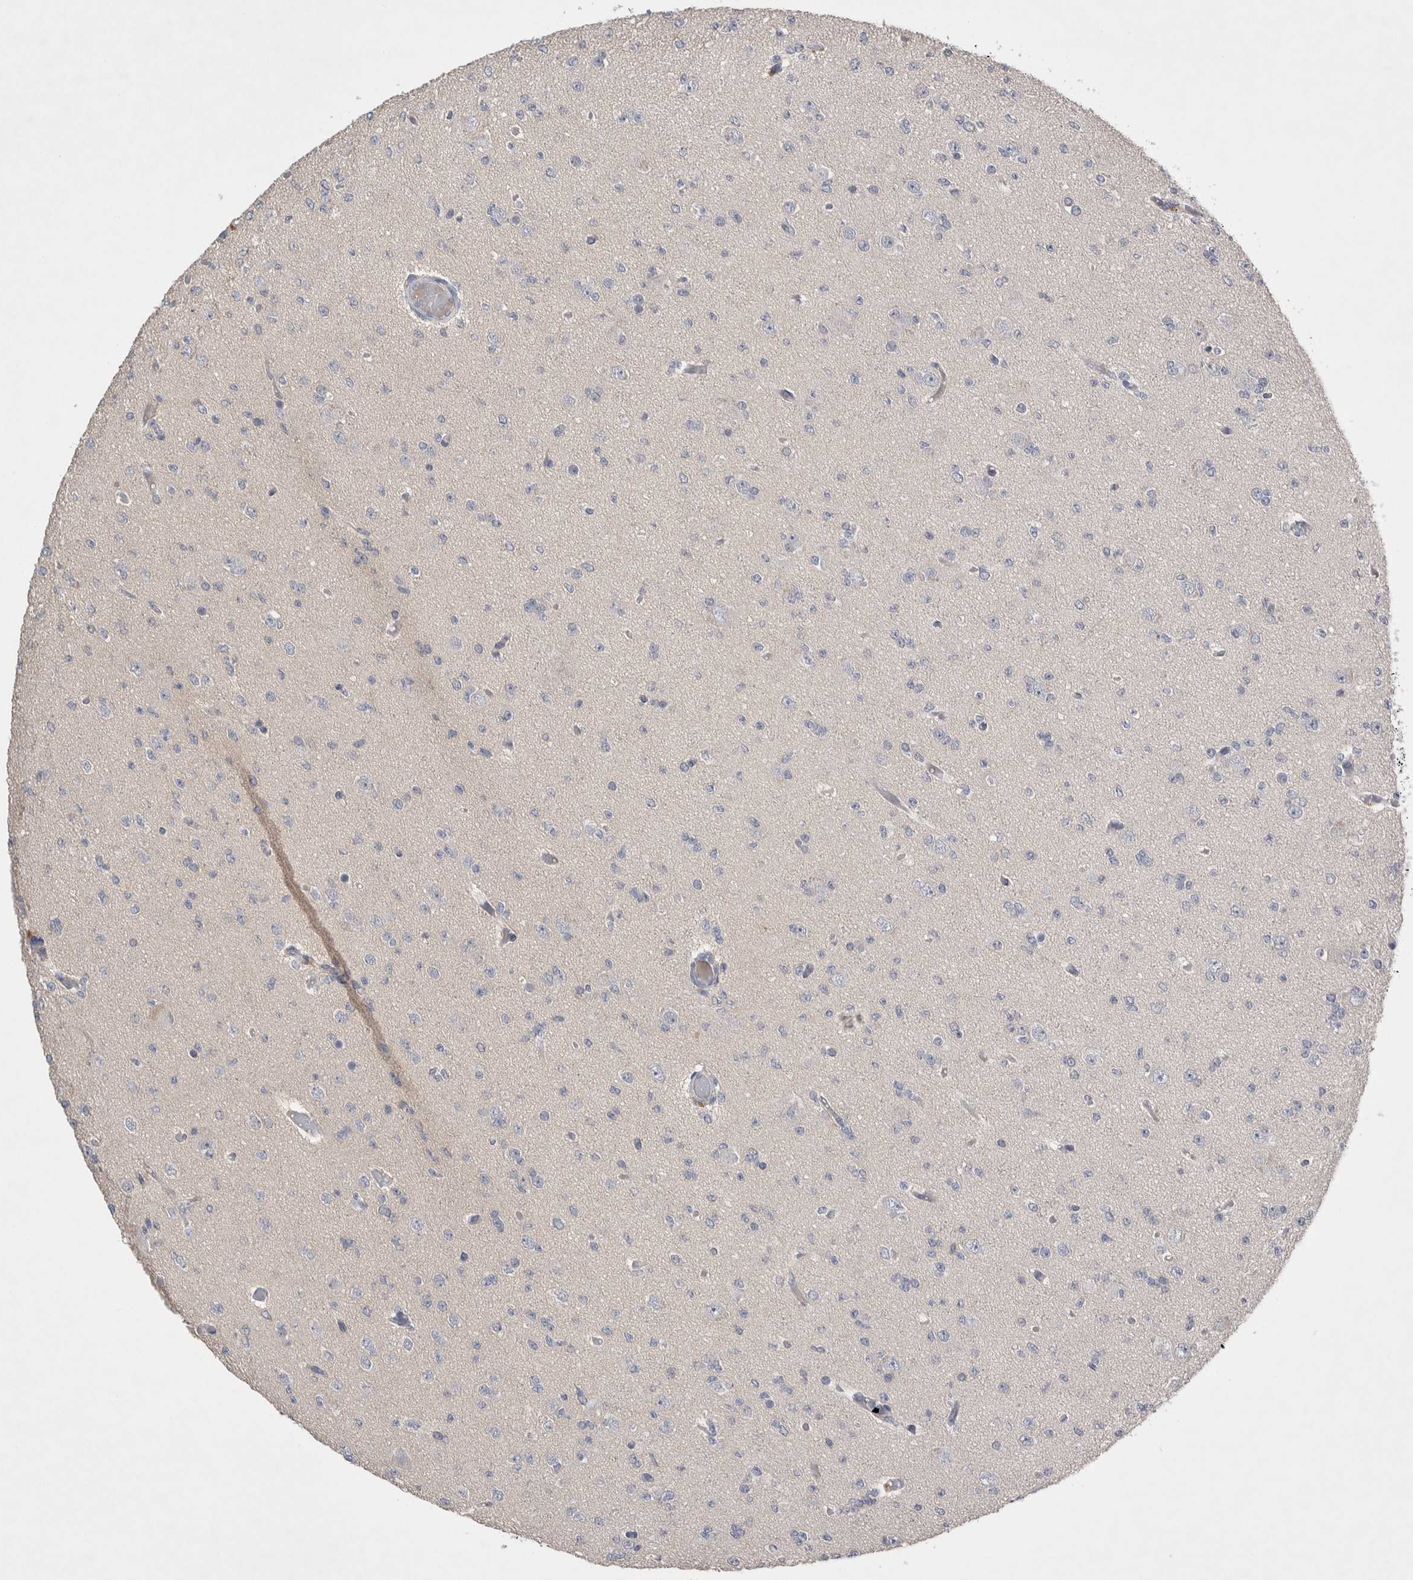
{"staining": {"intensity": "negative", "quantity": "none", "location": "none"}, "tissue": "glioma", "cell_type": "Tumor cells", "image_type": "cancer", "snomed": [{"axis": "morphology", "description": "Glioma, malignant, Low grade"}, {"axis": "topography", "description": "Brain"}], "caption": "An IHC photomicrograph of malignant glioma (low-grade) is shown. There is no staining in tumor cells of malignant glioma (low-grade). Nuclei are stained in blue.", "gene": "CEP131", "patient": {"sex": "female", "age": 22}}